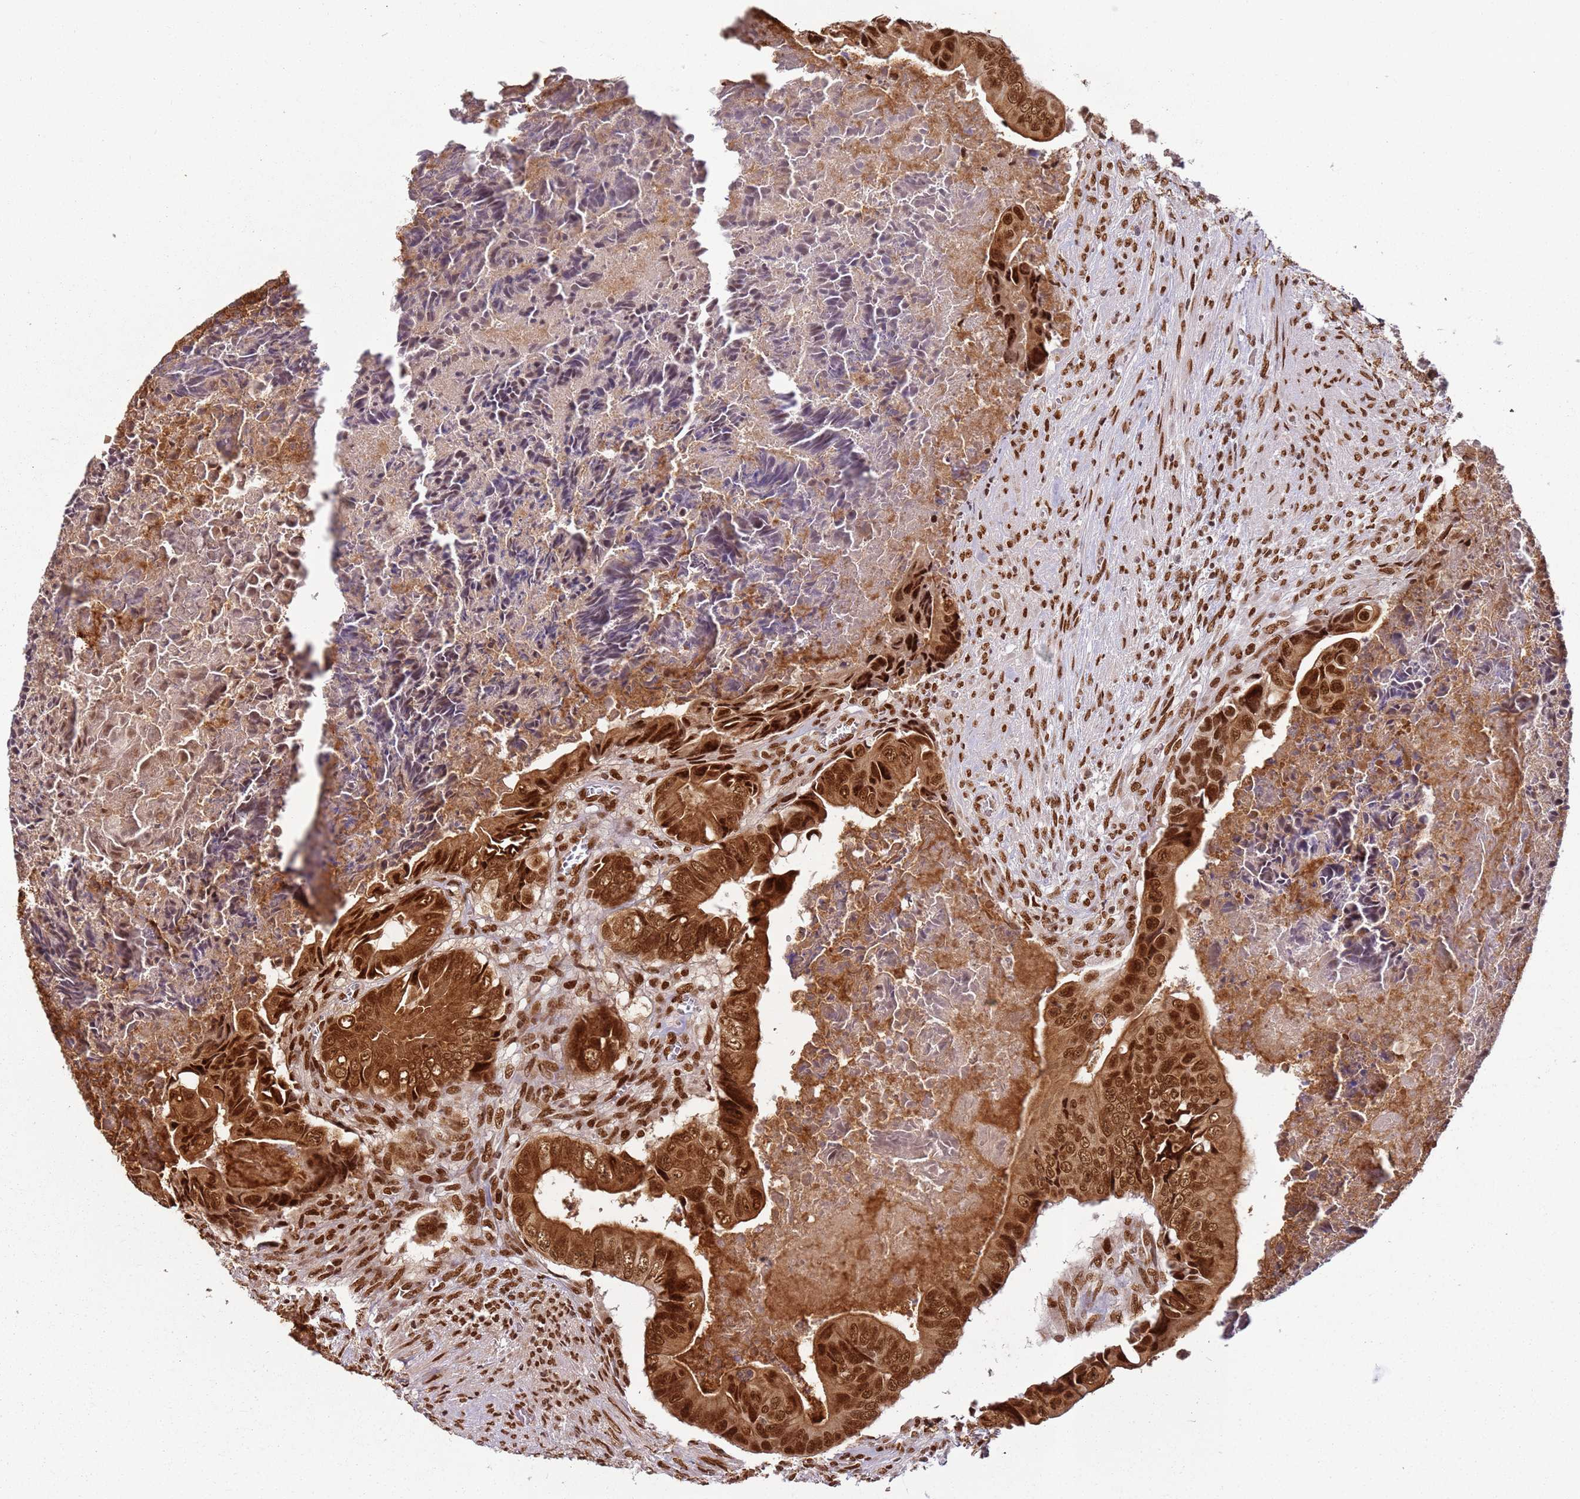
{"staining": {"intensity": "strong", "quantity": ">75%", "location": "cytoplasmic/membranous,nuclear"}, "tissue": "colorectal cancer", "cell_type": "Tumor cells", "image_type": "cancer", "snomed": [{"axis": "morphology", "description": "Adenocarcinoma, NOS"}, {"axis": "topography", "description": "Rectum"}], "caption": "IHC of adenocarcinoma (colorectal) reveals high levels of strong cytoplasmic/membranous and nuclear positivity in approximately >75% of tumor cells.", "gene": "TENT4A", "patient": {"sex": "female", "age": 78}}